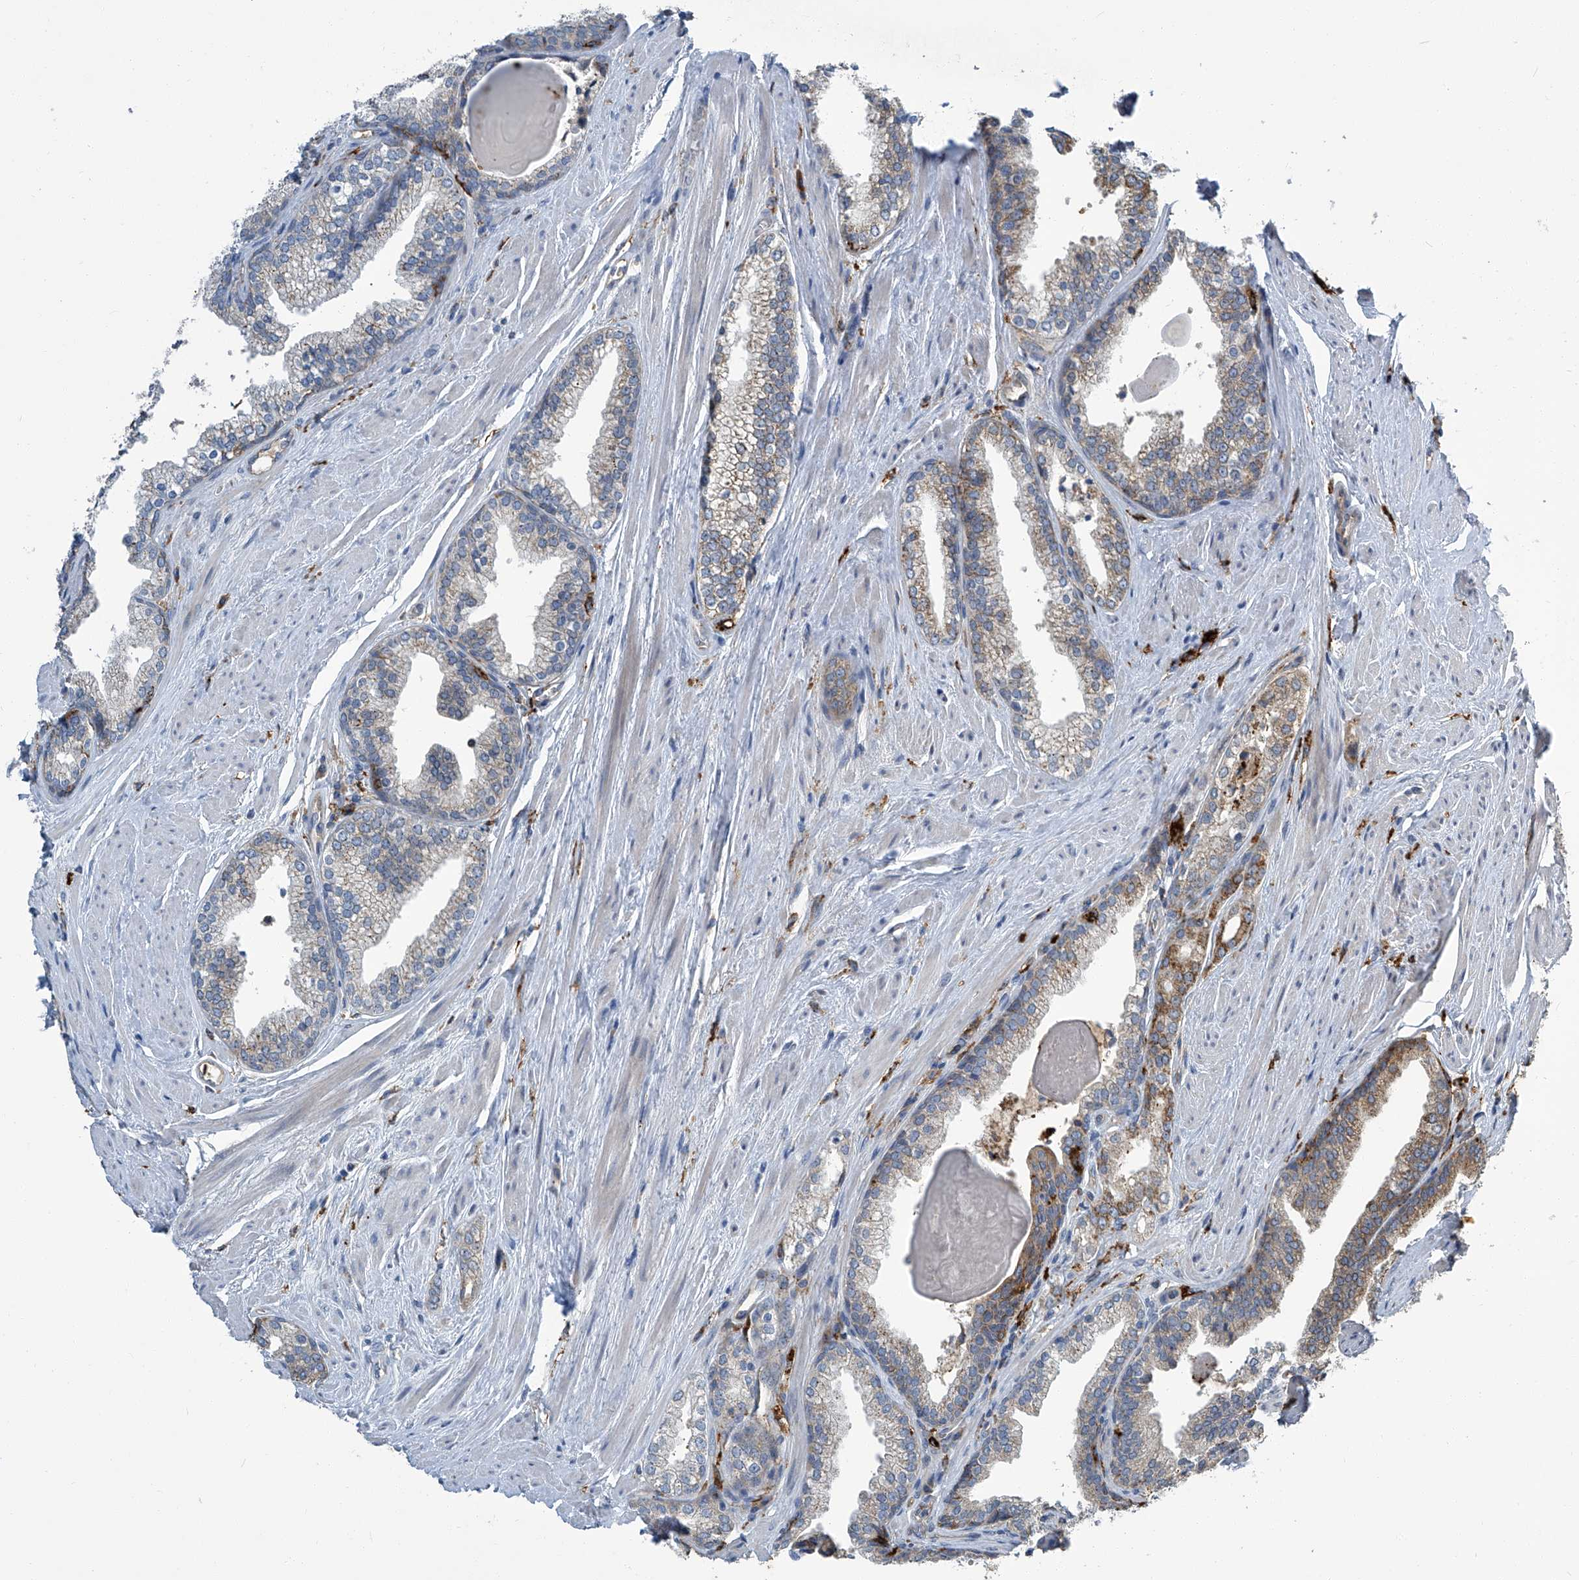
{"staining": {"intensity": "moderate", "quantity": "<25%", "location": "cytoplasmic/membranous"}, "tissue": "prostate cancer", "cell_type": "Tumor cells", "image_type": "cancer", "snomed": [{"axis": "morphology", "description": "Adenocarcinoma, High grade"}, {"axis": "topography", "description": "Prostate"}], "caption": "An image of prostate high-grade adenocarcinoma stained for a protein reveals moderate cytoplasmic/membranous brown staining in tumor cells.", "gene": "FAM167A", "patient": {"sex": "male", "age": 63}}